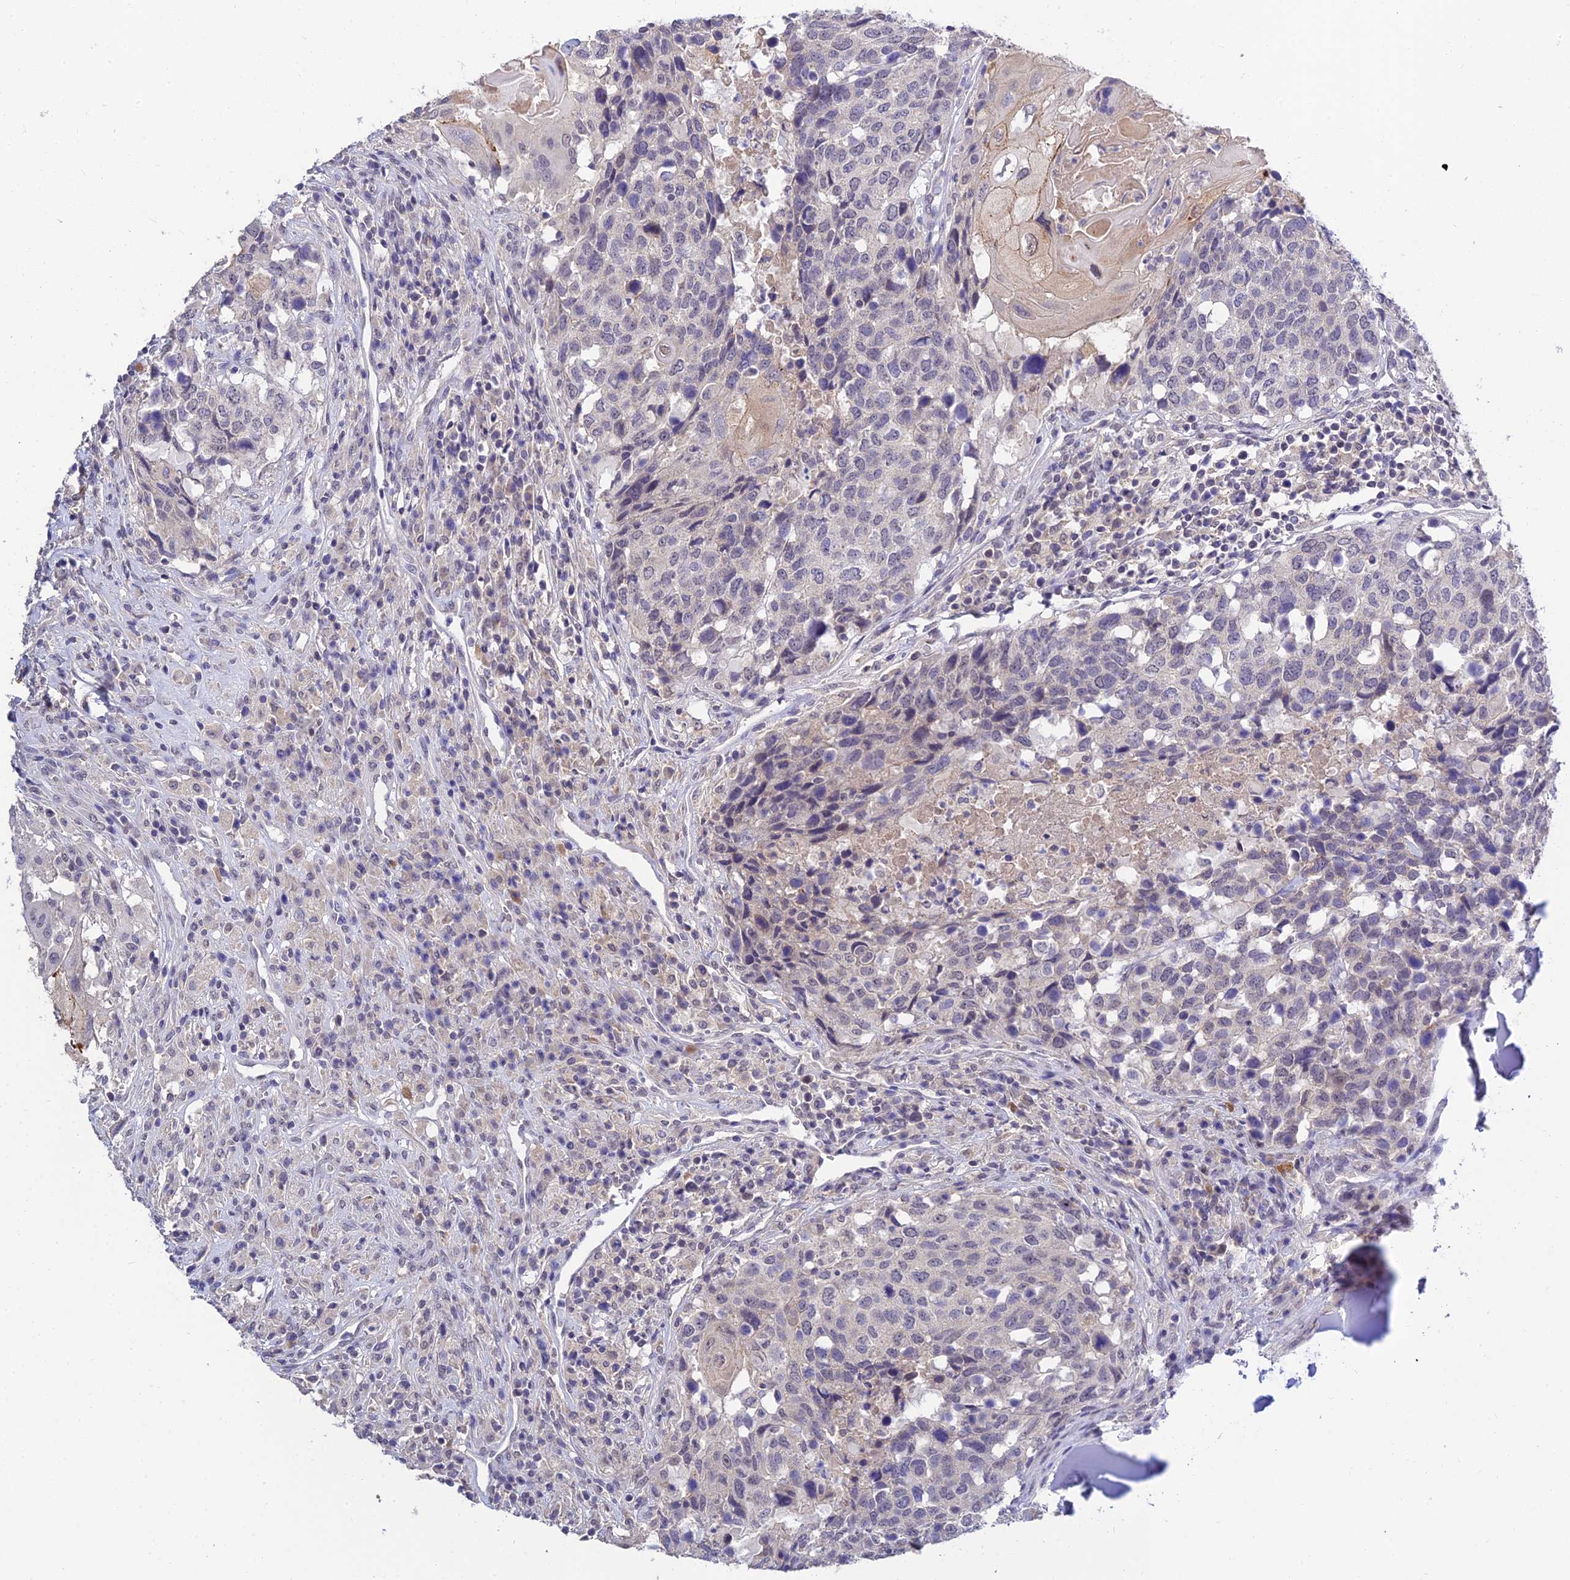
{"staining": {"intensity": "negative", "quantity": "none", "location": "none"}, "tissue": "head and neck cancer", "cell_type": "Tumor cells", "image_type": "cancer", "snomed": [{"axis": "morphology", "description": "Squamous cell carcinoma, NOS"}, {"axis": "topography", "description": "Head-Neck"}], "caption": "Image shows no protein staining in tumor cells of head and neck cancer tissue.", "gene": "HOXB1", "patient": {"sex": "male", "age": 66}}